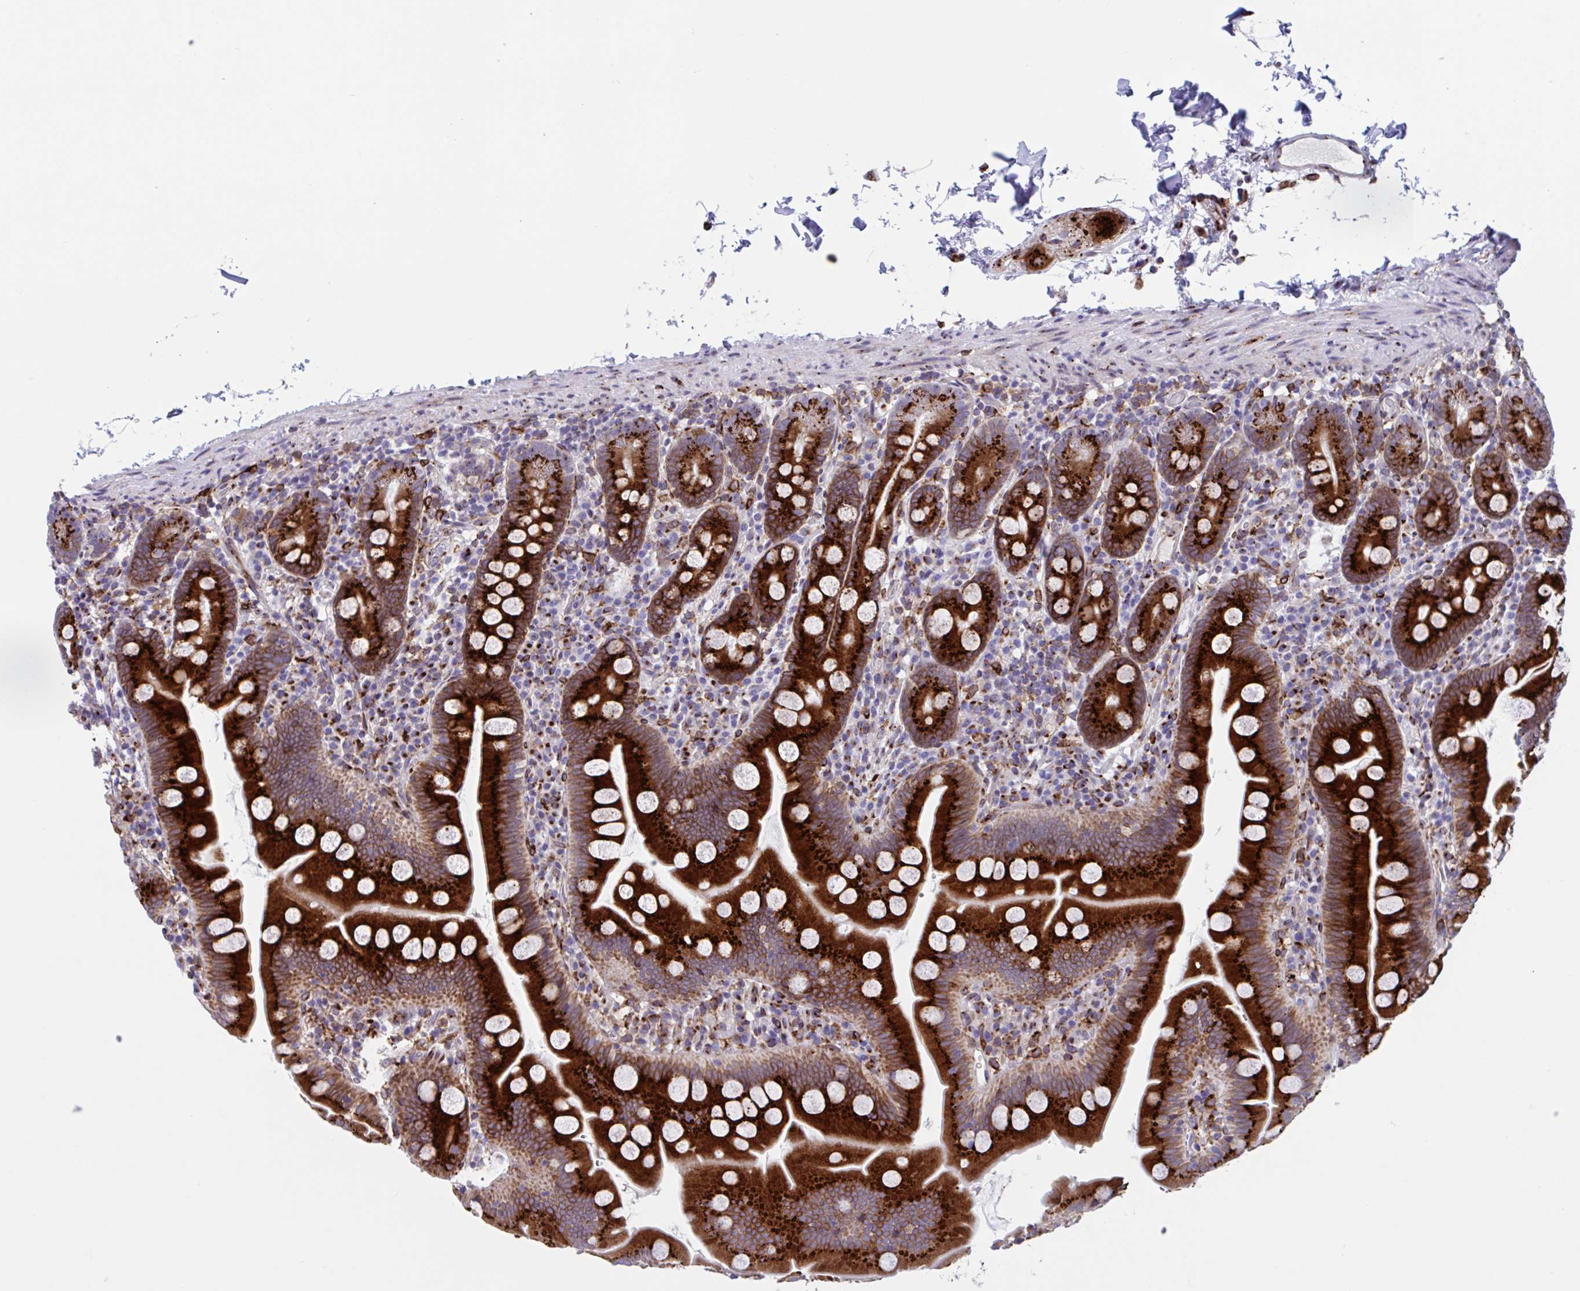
{"staining": {"intensity": "strong", "quantity": ">75%", "location": "cytoplasmic/membranous"}, "tissue": "small intestine", "cell_type": "Glandular cells", "image_type": "normal", "snomed": [{"axis": "morphology", "description": "Normal tissue, NOS"}, {"axis": "topography", "description": "Small intestine"}], "caption": "Immunohistochemical staining of benign human small intestine reveals high levels of strong cytoplasmic/membranous staining in approximately >75% of glandular cells. (Brightfield microscopy of DAB IHC at high magnification).", "gene": "RFK", "patient": {"sex": "female", "age": 68}}